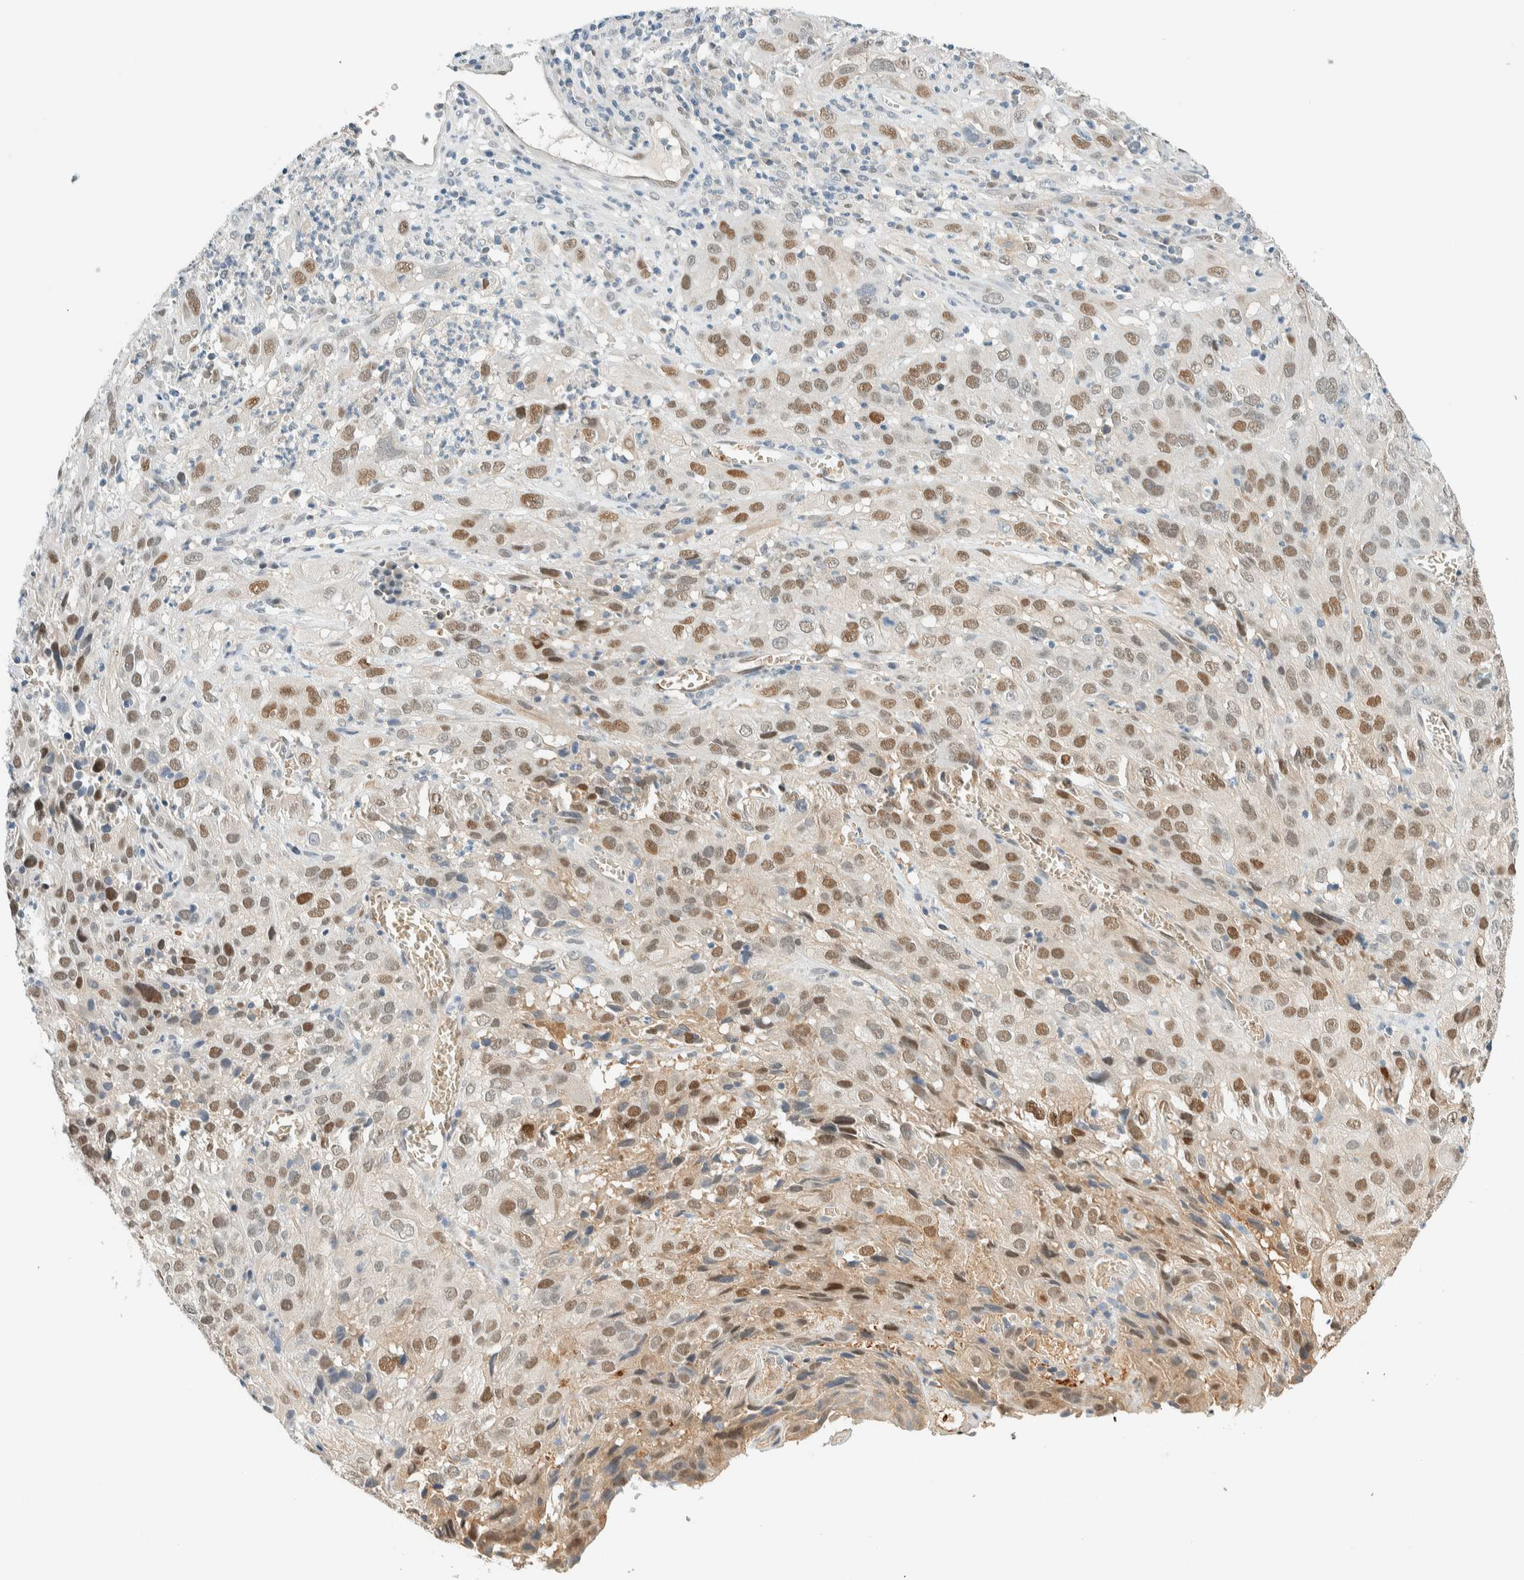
{"staining": {"intensity": "moderate", "quantity": ">75%", "location": "nuclear"}, "tissue": "cervical cancer", "cell_type": "Tumor cells", "image_type": "cancer", "snomed": [{"axis": "morphology", "description": "Squamous cell carcinoma, NOS"}, {"axis": "topography", "description": "Cervix"}], "caption": "Moderate nuclear staining for a protein is seen in approximately >75% of tumor cells of squamous cell carcinoma (cervical) using immunohistochemistry (IHC).", "gene": "TSTD2", "patient": {"sex": "female", "age": 32}}